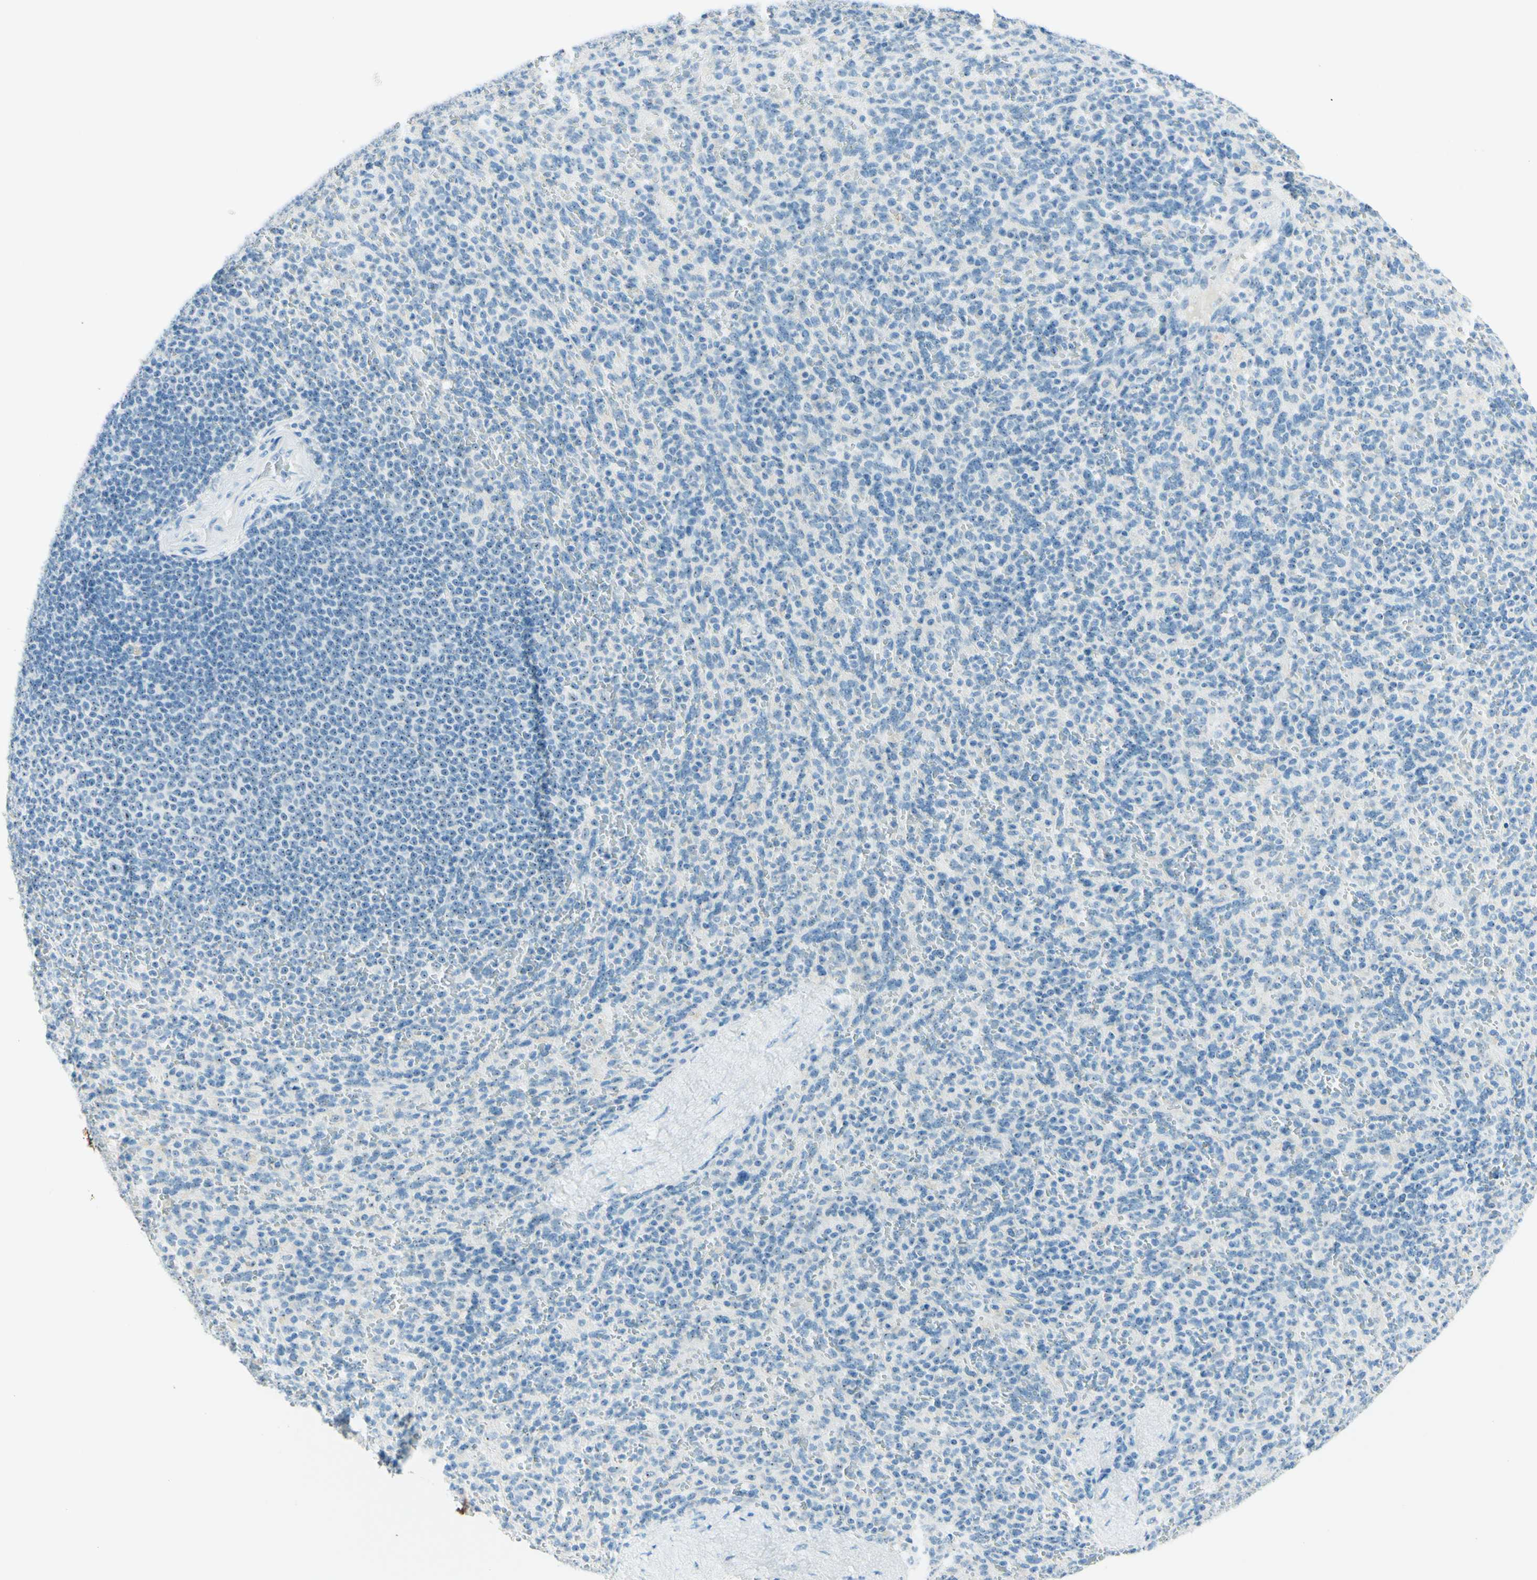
{"staining": {"intensity": "negative", "quantity": "none", "location": "none"}, "tissue": "spleen", "cell_type": "Cells in red pulp", "image_type": "normal", "snomed": [{"axis": "morphology", "description": "Normal tissue, NOS"}, {"axis": "topography", "description": "Spleen"}], "caption": "Immunohistochemistry (IHC) of normal spleen shows no staining in cells in red pulp.", "gene": "FMR1NB", "patient": {"sex": "male", "age": 36}}